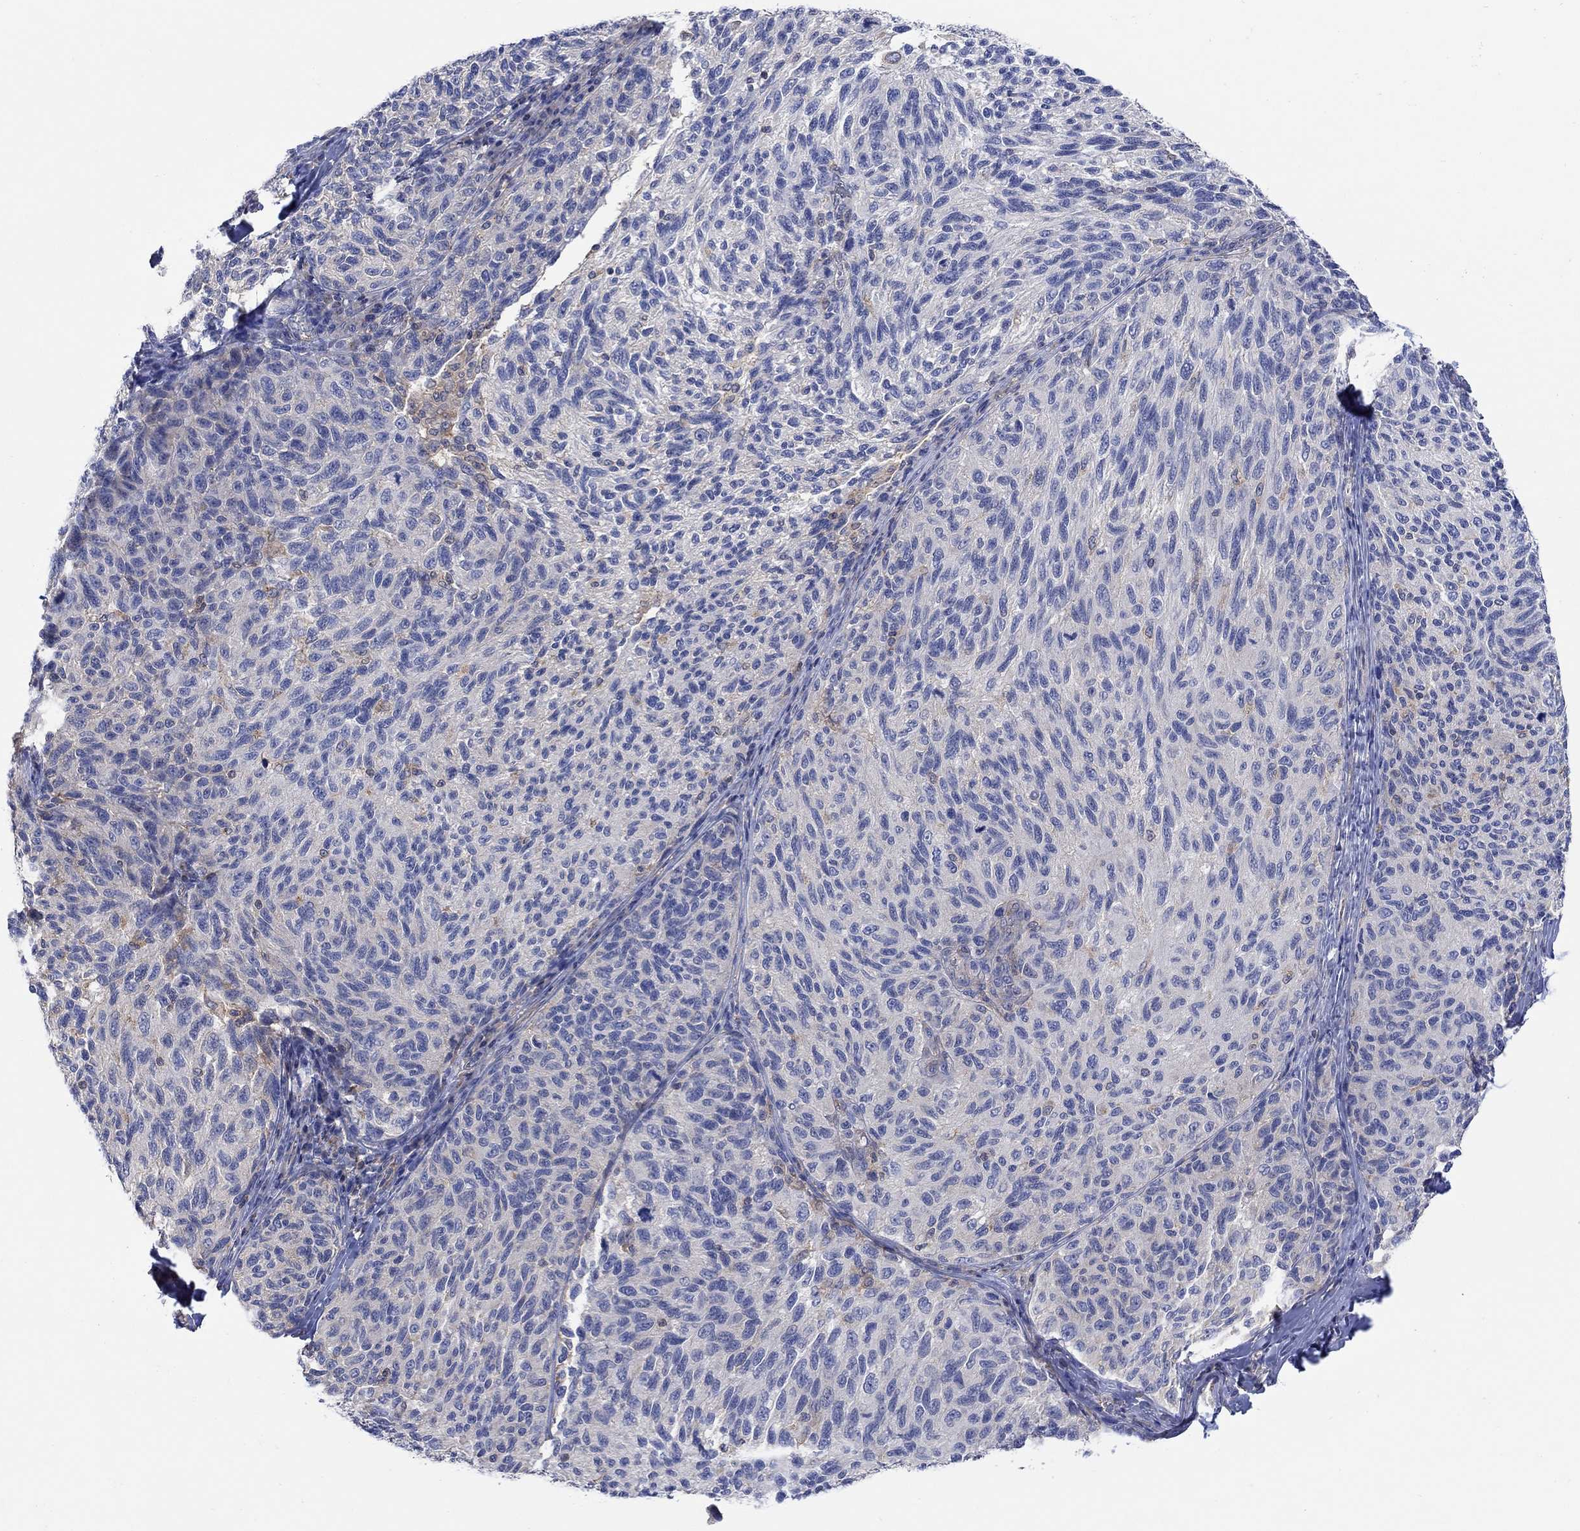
{"staining": {"intensity": "negative", "quantity": "none", "location": "none"}, "tissue": "melanoma", "cell_type": "Tumor cells", "image_type": "cancer", "snomed": [{"axis": "morphology", "description": "Malignant melanoma, NOS"}, {"axis": "topography", "description": "Skin"}], "caption": "Immunohistochemistry micrograph of melanoma stained for a protein (brown), which displays no staining in tumor cells.", "gene": "TEKT3", "patient": {"sex": "female", "age": 73}}